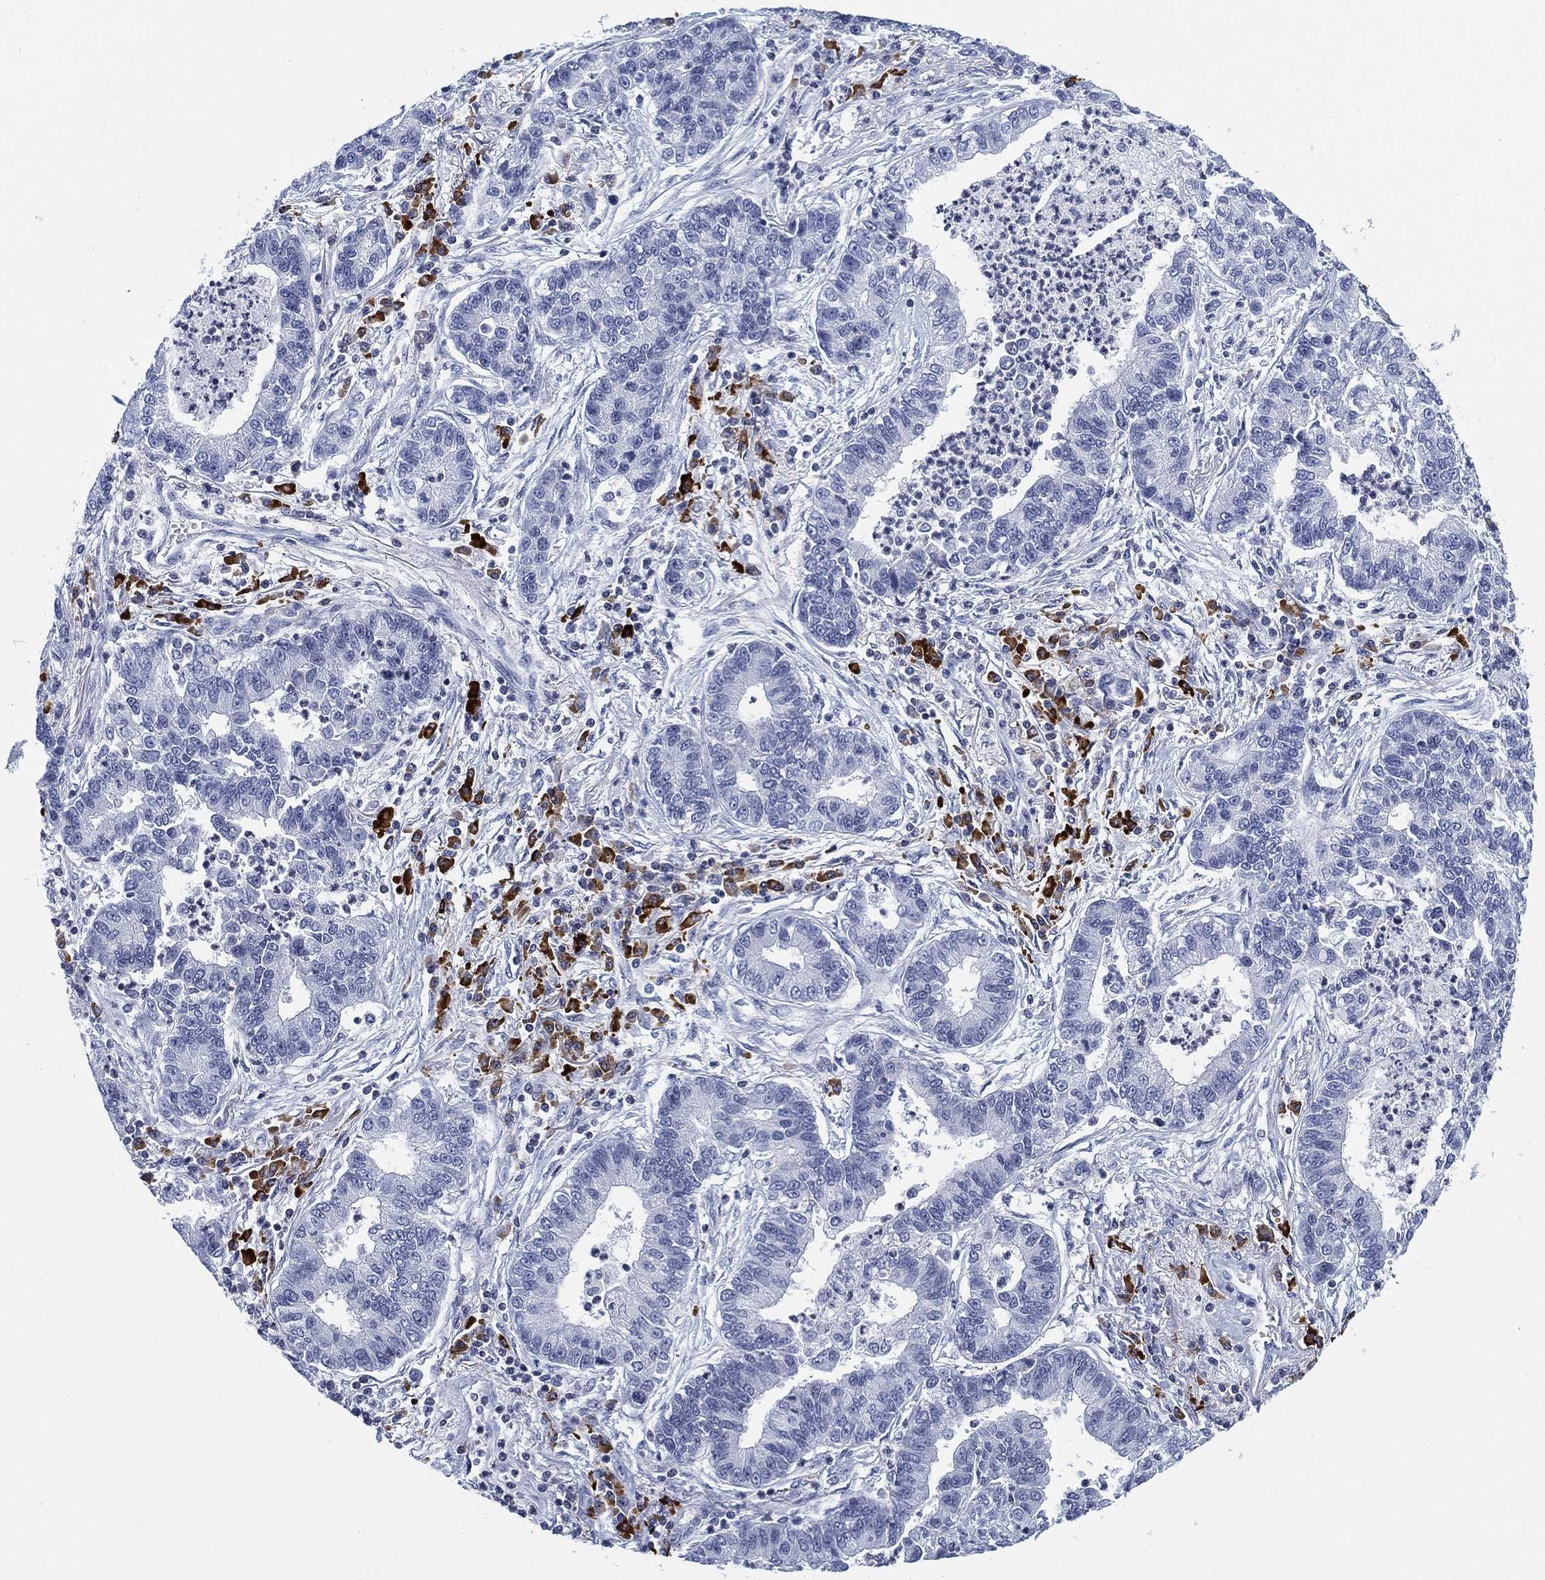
{"staining": {"intensity": "negative", "quantity": "none", "location": "none"}, "tissue": "lung cancer", "cell_type": "Tumor cells", "image_type": "cancer", "snomed": [{"axis": "morphology", "description": "Adenocarcinoma, NOS"}, {"axis": "topography", "description": "Lung"}], "caption": "There is no significant staining in tumor cells of lung adenocarcinoma.", "gene": "FYB1", "patient": {"sex": "female", "age": 57}}